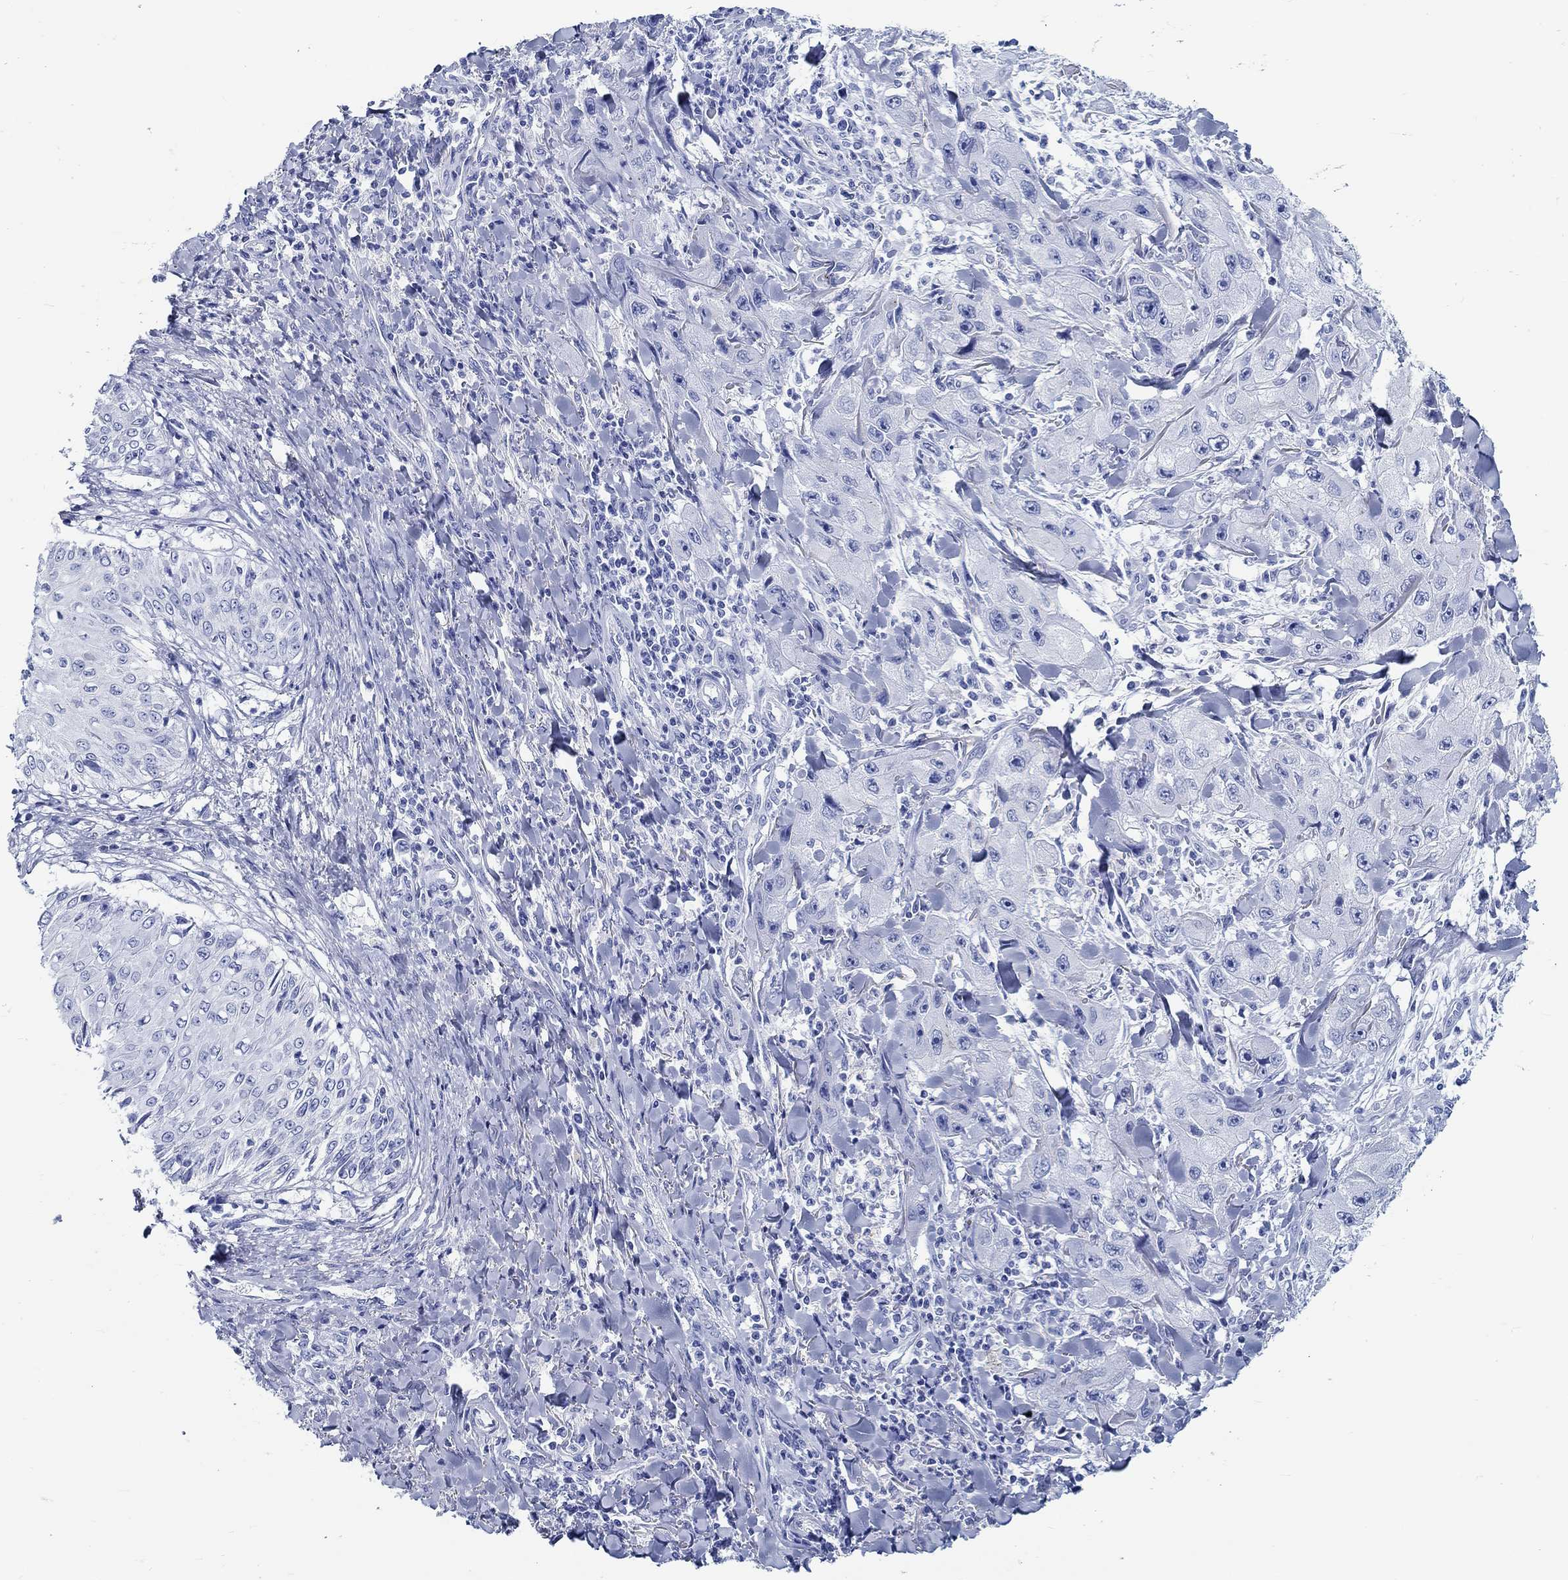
{"staining": {"intensity": "negative", "quantity": "none", "location": "none"}, "tissue": "skin cancer", "cell_type": "Tumor cells", "image_type": "cancer", "snomed": [{"axis": "morphology", "description": "Squamous cell carcinoma, NOS"}, {"axis": "topography", "description": "Skin"}, {"axis": "topography", "description": "Subcutis"}], "caption": "This micrograph is of skin cancer stained with immunohistochemistry (IHC) to label a protein in brown with the nuclei are counter-stained blue. There is no expression in tumor cells.", "gene": "RD3L", "patient": {"sex": "male", "age": 73}}